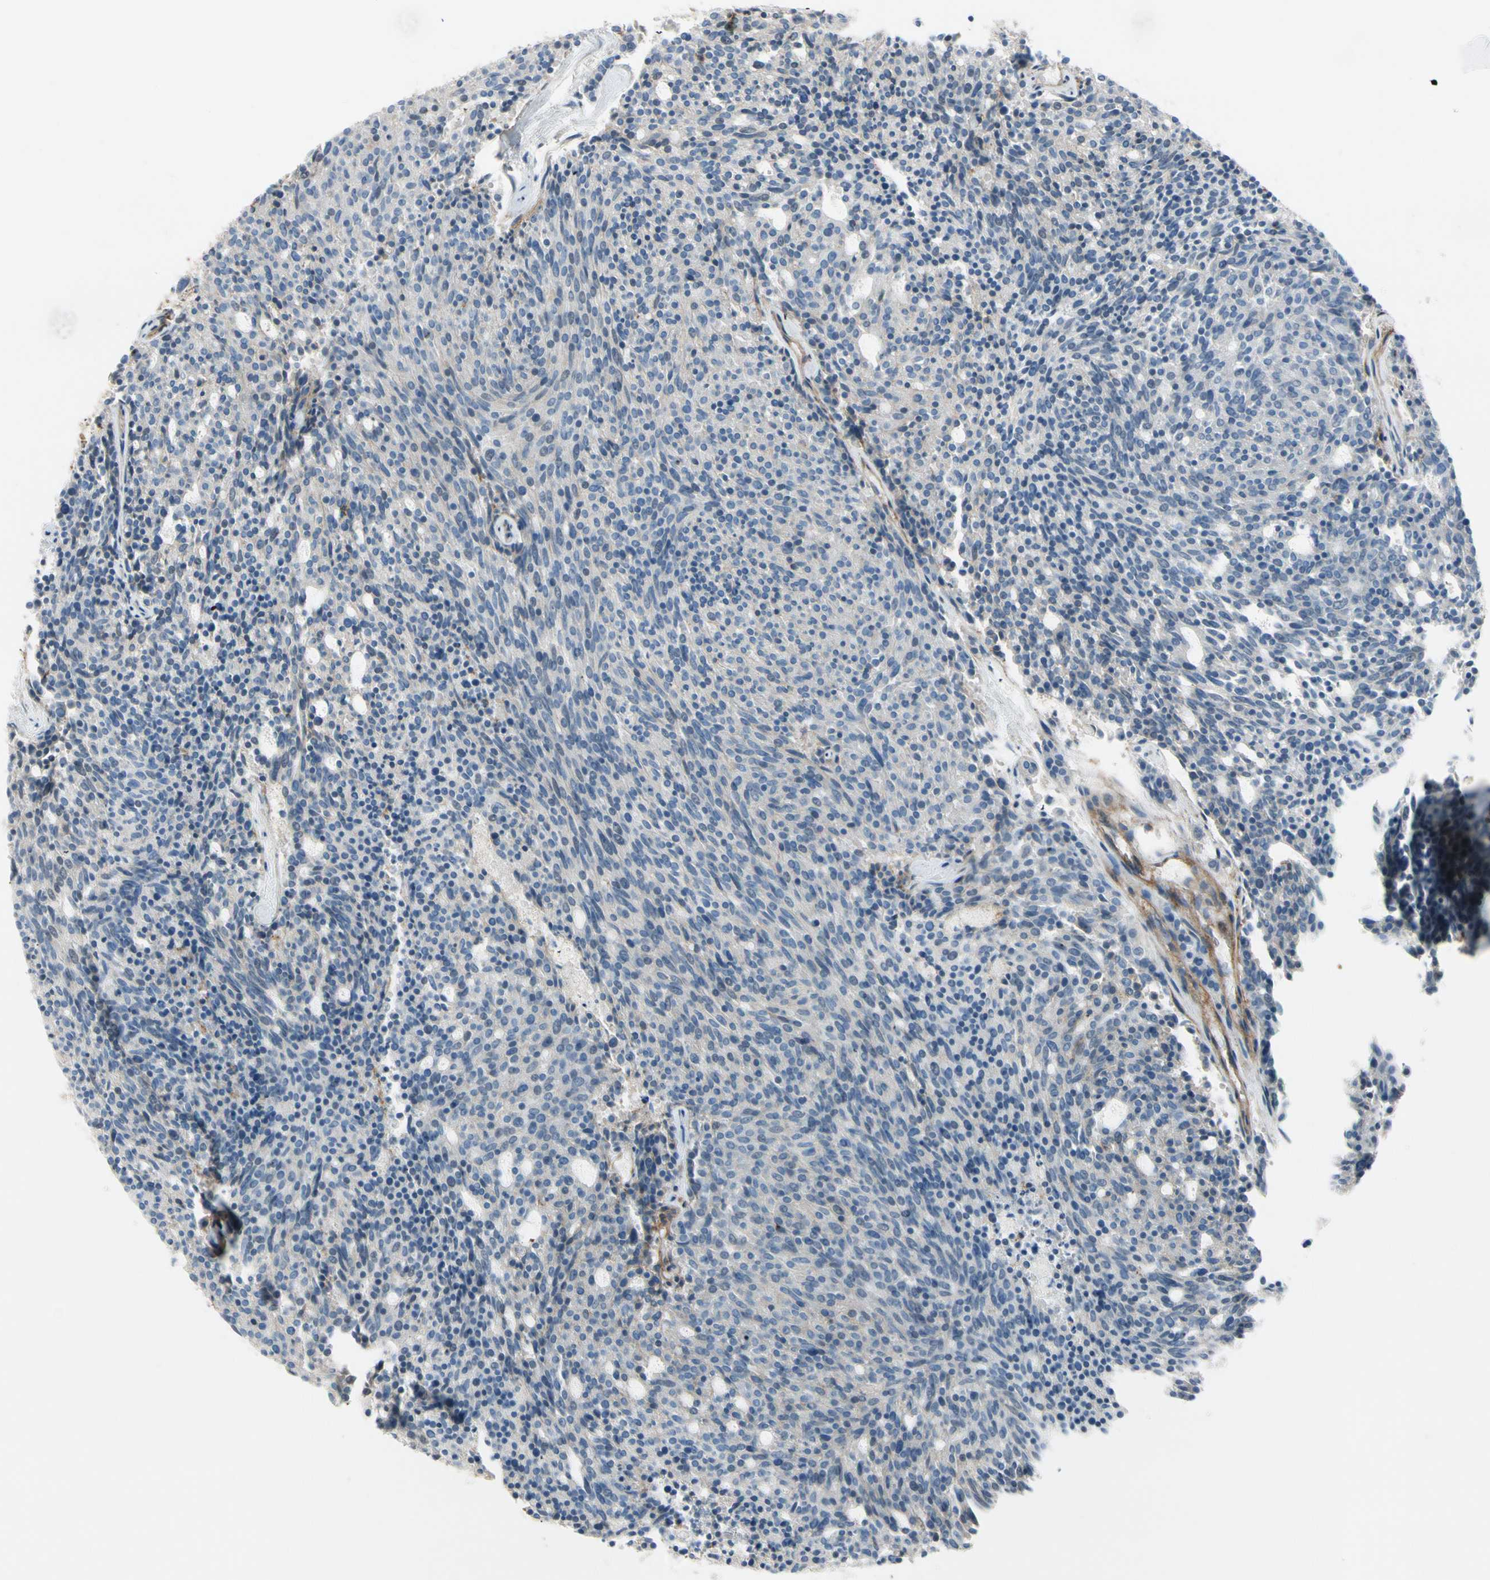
{"staining": {"intensity": "negative", "quantity": "none", "location": "none"}, "tissue": "carcinoid", "cell_type": "Tumor cells", "image_type": "cancer", "snomed": [{"axis": "morphology", "description": "Carcinoid, malignant, NOS"}, {"axis": "topography", "description": "Pancreas"}], "caption": "DAB (3,3'-diaminobenzidine) immunohistochemical staining of human carcinoid displays no significant expression in tumor cells.", "gene": "ITGA3", "patient": {"sex": "female", "age": 54}}